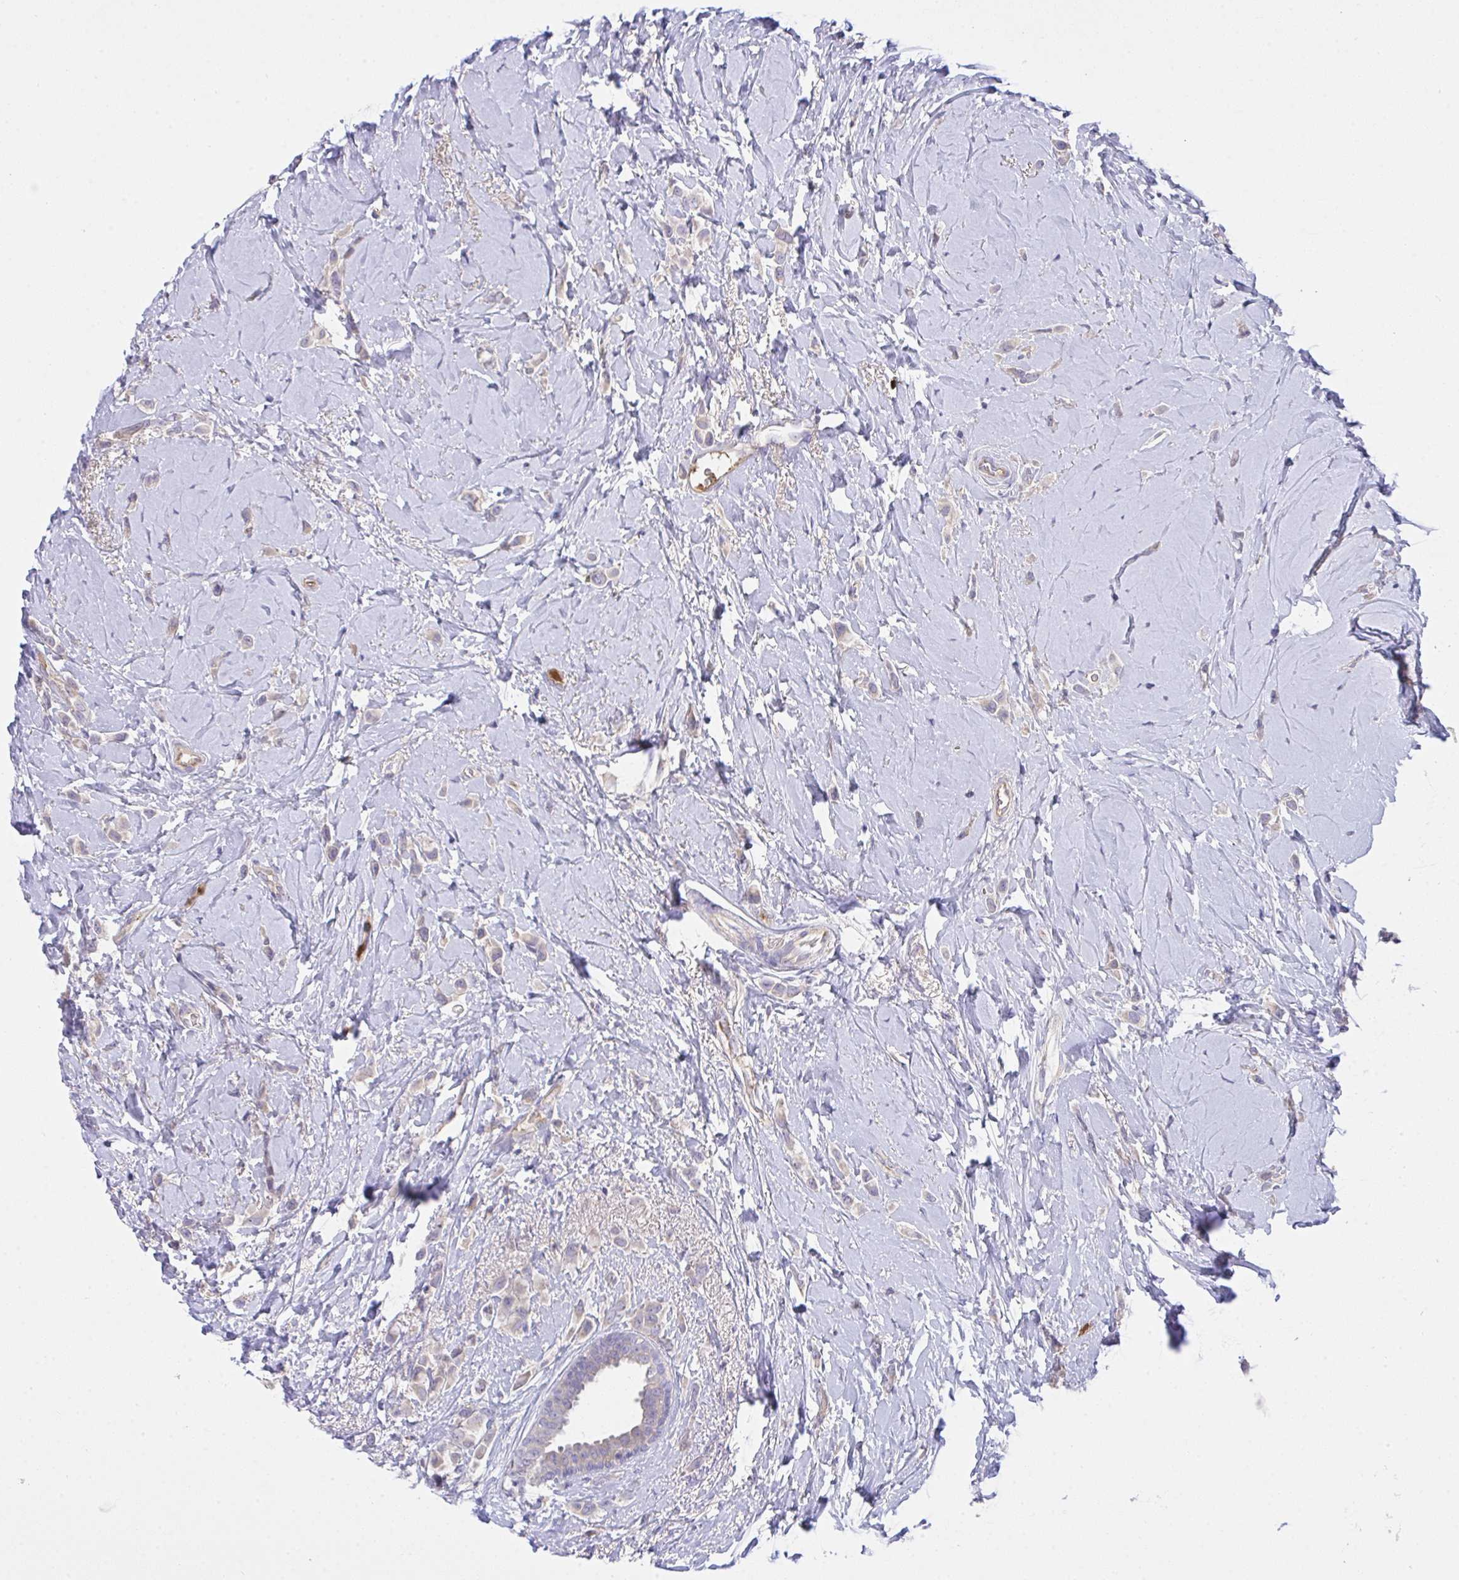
{"staining": {"intensity": "negative", "quantity": "none", "location": "none"}, "tissue": "breast cancer", "cell_type": "Tumor cells", "image_type": "cancer", "snomed": [{"axis": "morphology", "description": "Lobular carcinoma"}, {"axis": "topography", "description": "Breast"}], "caption": "Tumor cells are negative for brown protein staining in breast lobular carcinoma.", "gene": "ZNF581", "patient": {"sex": "female", "age": 66}}